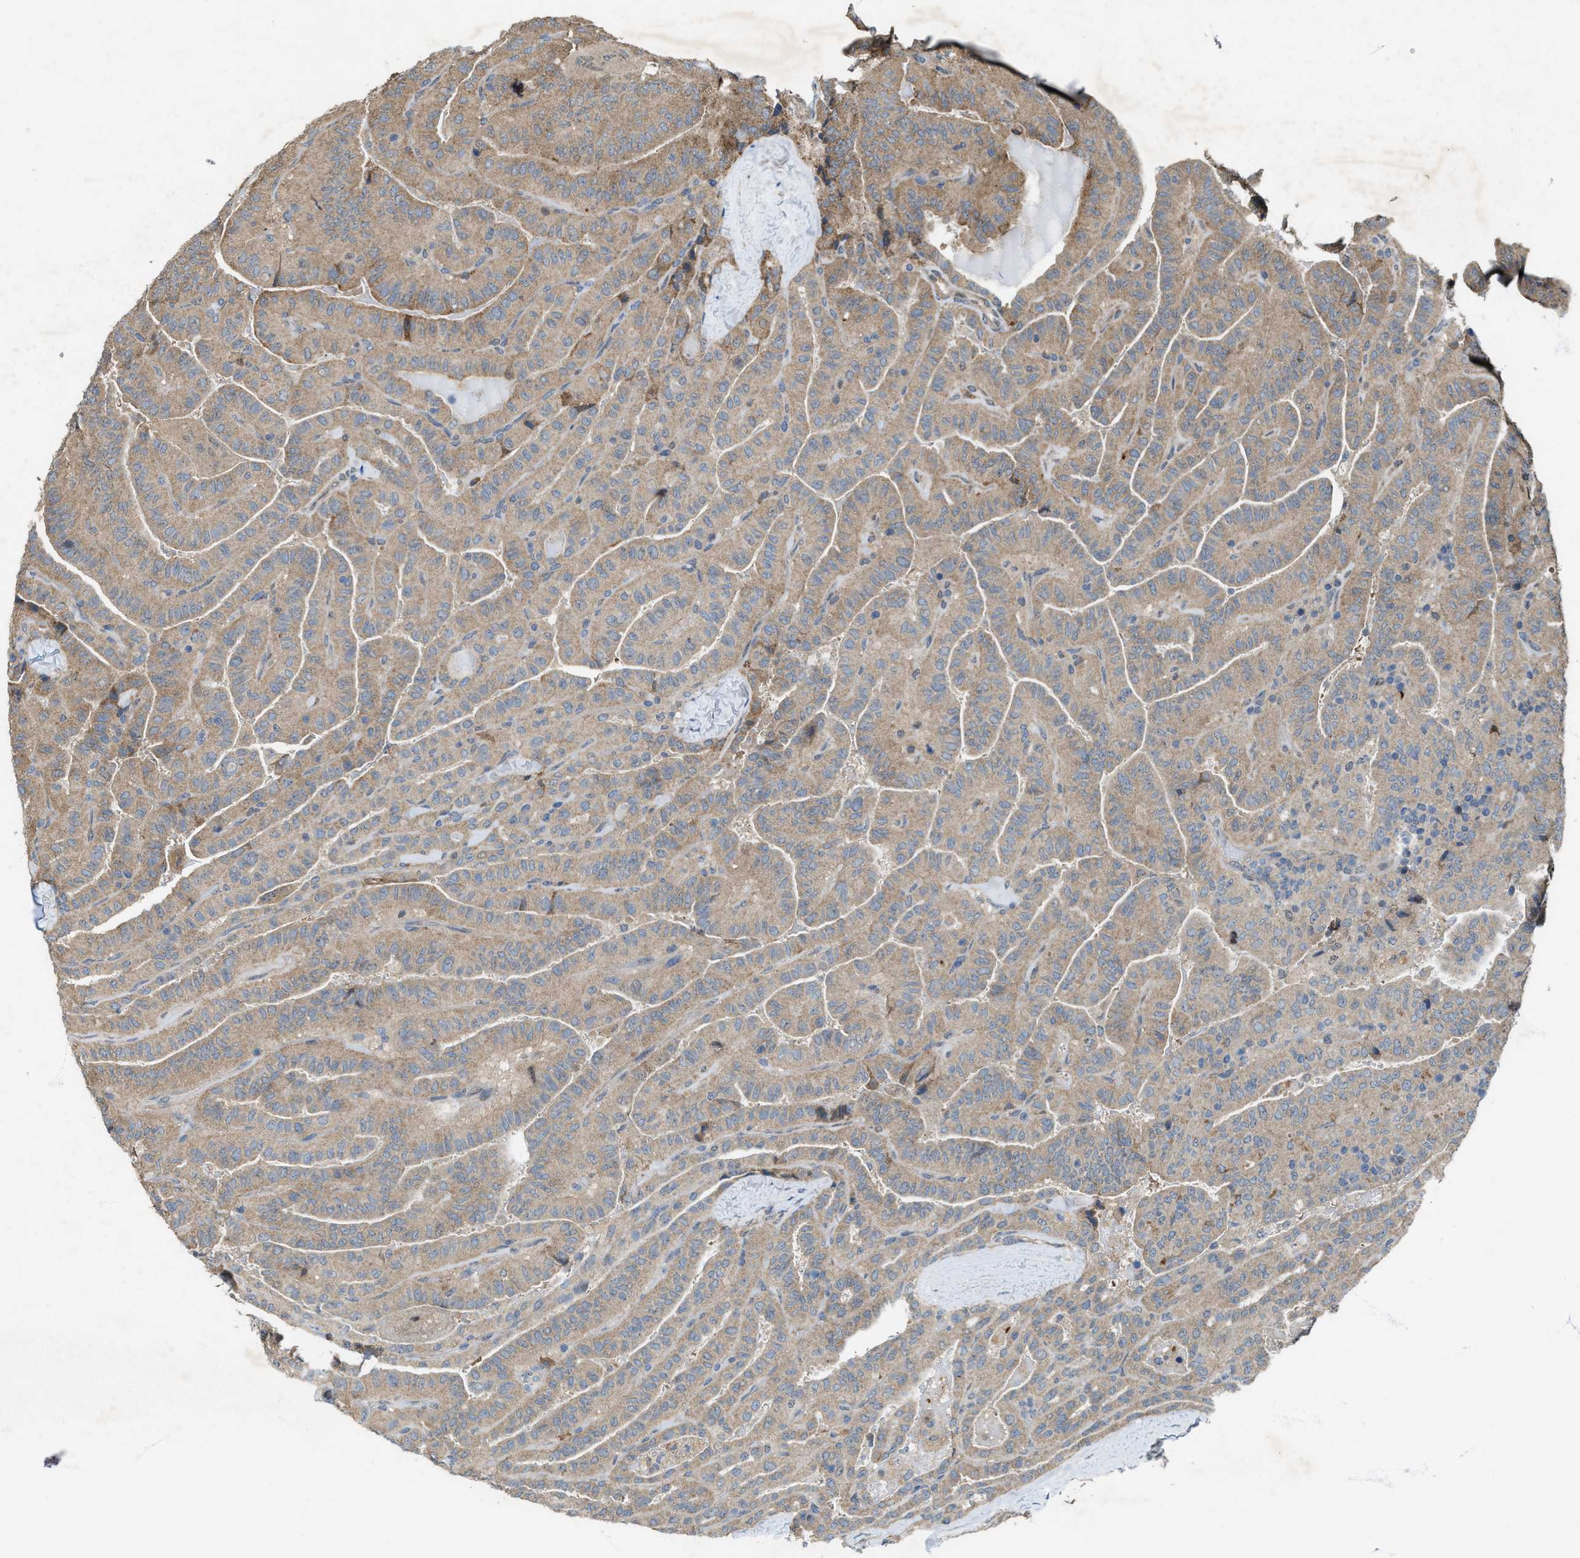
{"staining": {"intensity": "moderate", "quantity": ">75%", "location": "cytoplasmic/membranous"}, "tissue": "thyroid cancer", "cell_type": "Tumor cells", "image_type": "cancer", "snomed": [{"axis": "morphology", "description": "Papillary adenocarcinoma, NOS"}, {"axis": "topography", "description": "Thyroid gland"}], "caption": "Thyroid cancer (papillary adenocarcinoma) was stained to show a protein in brown. There is medium levels of moderate cytoplasmic/membranous staining in about >75% of tumor cells.", "gene": "PDP2", "patient": {"sex": "male", "age": 77}}